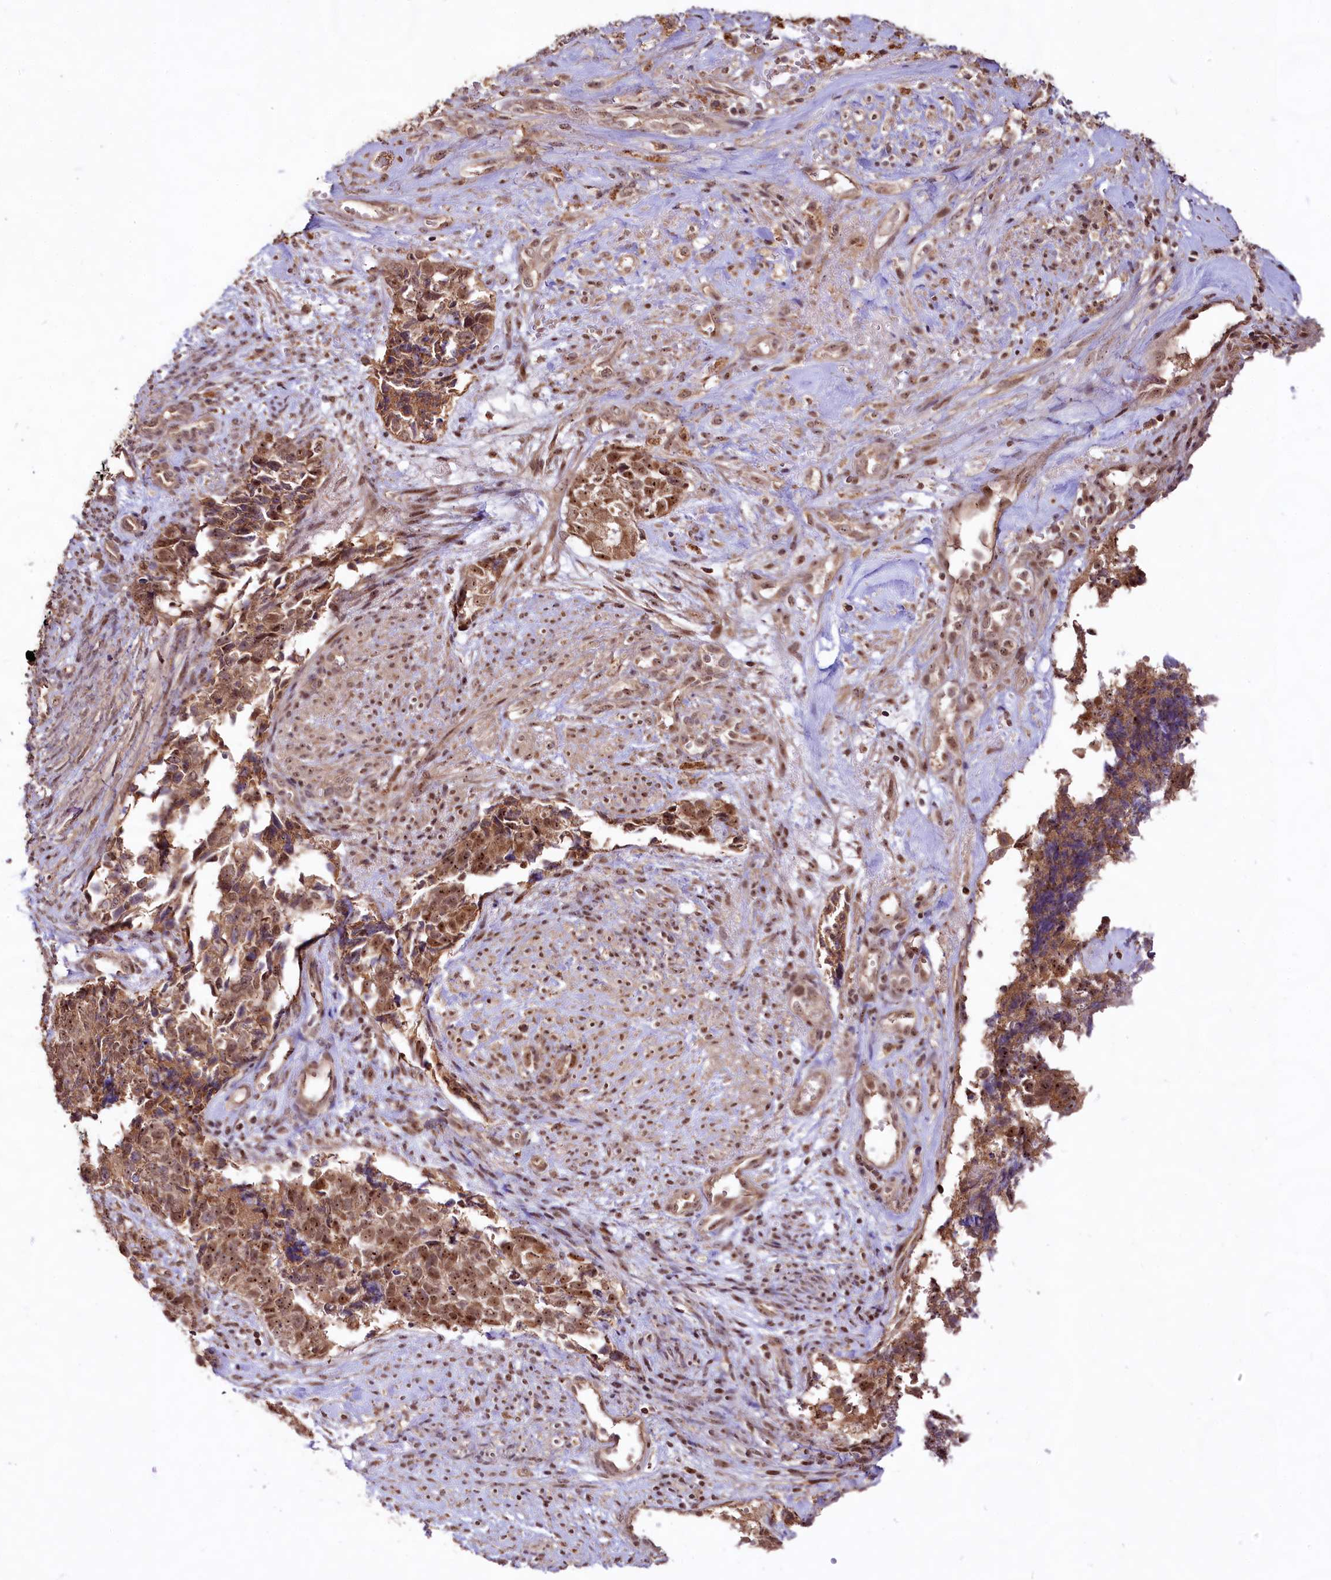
{"staining": {"intensity": "moderate", "quantity": ">75%", "location": "cytoplasmic/membranous,nuclear"}, "tissue": "cervical cancer", "cell_type": "Tumor cells", "image_type": "cancer", "snomed": [{"axis": "morphology", "description": "Squamous cell carcinoma, NOS"}, {"axis": "topography", "description": "Cervix"}], "caption": "Immunohistochemistry (IHC) histopathology image of cervical cancer stained for a protein (brown), which shows medium levels of moderate cytoplasmic/membranous and nuclear positivity in about >75% of tumor cells.", "gene": "RRP8", "patient": {"sex": "female", "age": 63}}